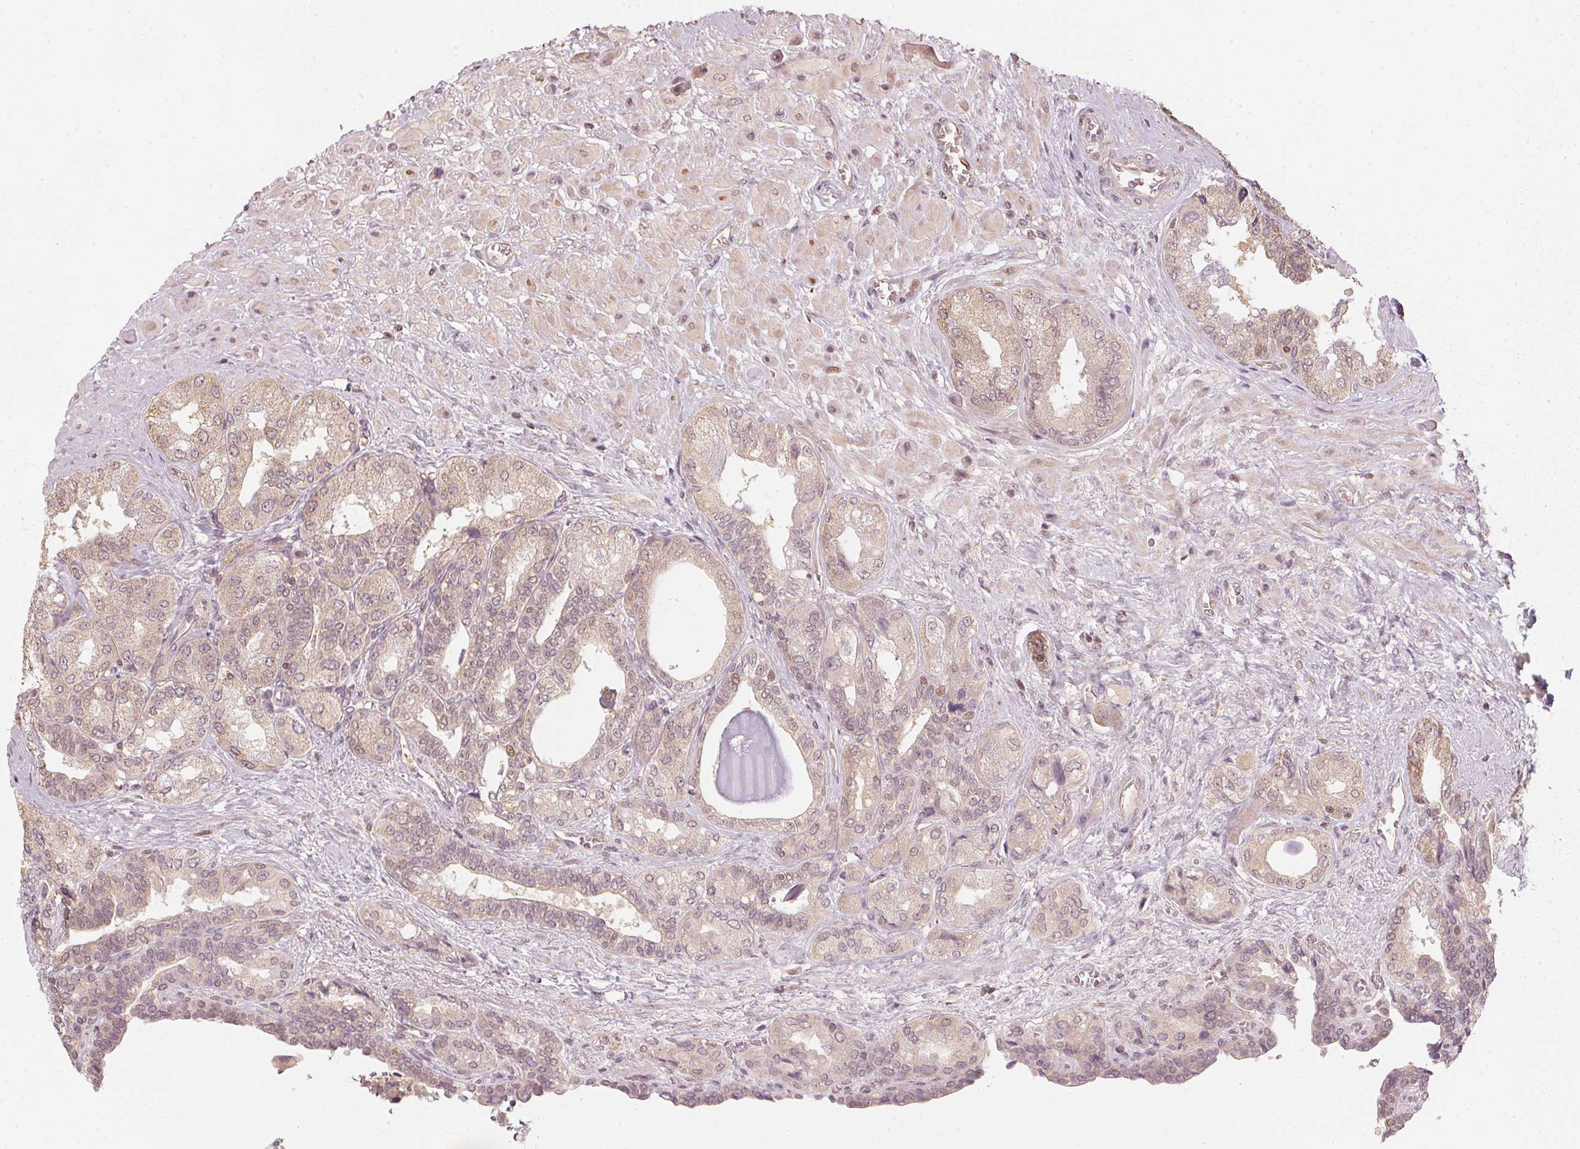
{"staining": {"intensity": "weak", "quantity": "25%-75%", "location": "cytoplasmic/membranous,nuclear"}, "tissue": "seminal vesicle", "cell_type": "Glandular cells", "image_type": "normal", "snomed": [{"axis": "morphology", "description": "Normal tissue, NOS"}, {"axis": "topography", "description": "Seminal veicle"}], "caption": "Protein staining exhibits weak cytoplasmic/membranous,nuclear expression in approximately 25%-75% of glandular cells in benign seminal vesicle. The protein of interest is stained brown, and the nuclei are stained in blue (DAB (3,3'-diaminobenzidine) IHC with brightfield microscopy, high magnification).", "gene": "UBE2L3", "patient": {"sex": "male", "age": 68}}